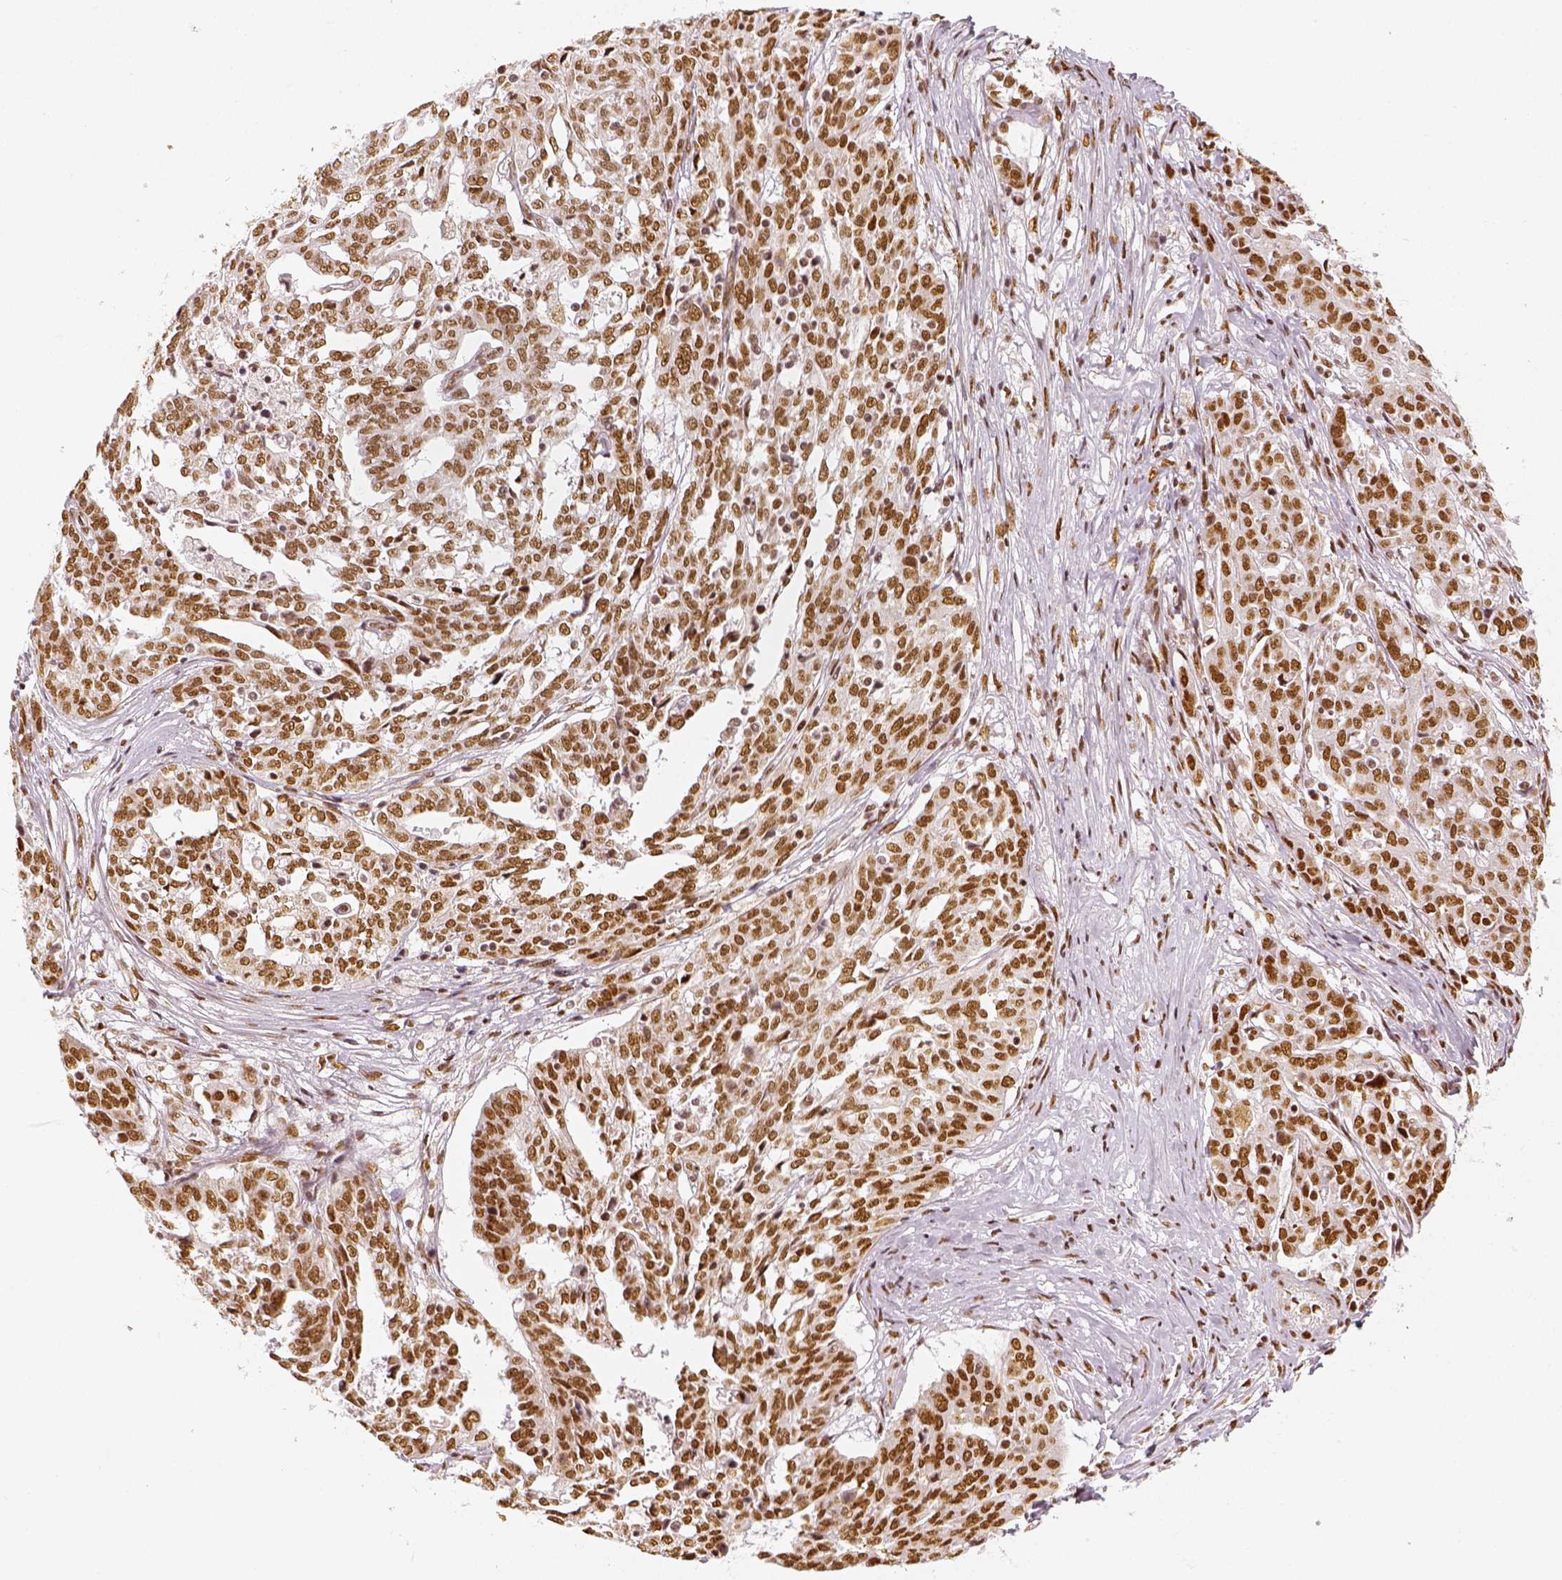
{"staining": {"intensity": "moderate", "quantity": ">75%", "location": "nuclear"}, "tissue": "ovarian cancer", "cell_type": "Tumor cells", "image_type": "cancer", "snomed": [{"axis": "morphology", "description": "Cystadenocarcinoma, serous, NOS"}, {"axis": "topography", "description": "Ovary"}], "caption": "Protein staining by IHC reveals moderate nuclear staining in approximately >75% of tumor cells in ovarian cancer. (DAB IHC, brown staining for protein, blue staining for nuclei).", "gene": "KDM5B", "patient": {"sex": "female", "age": 67}}